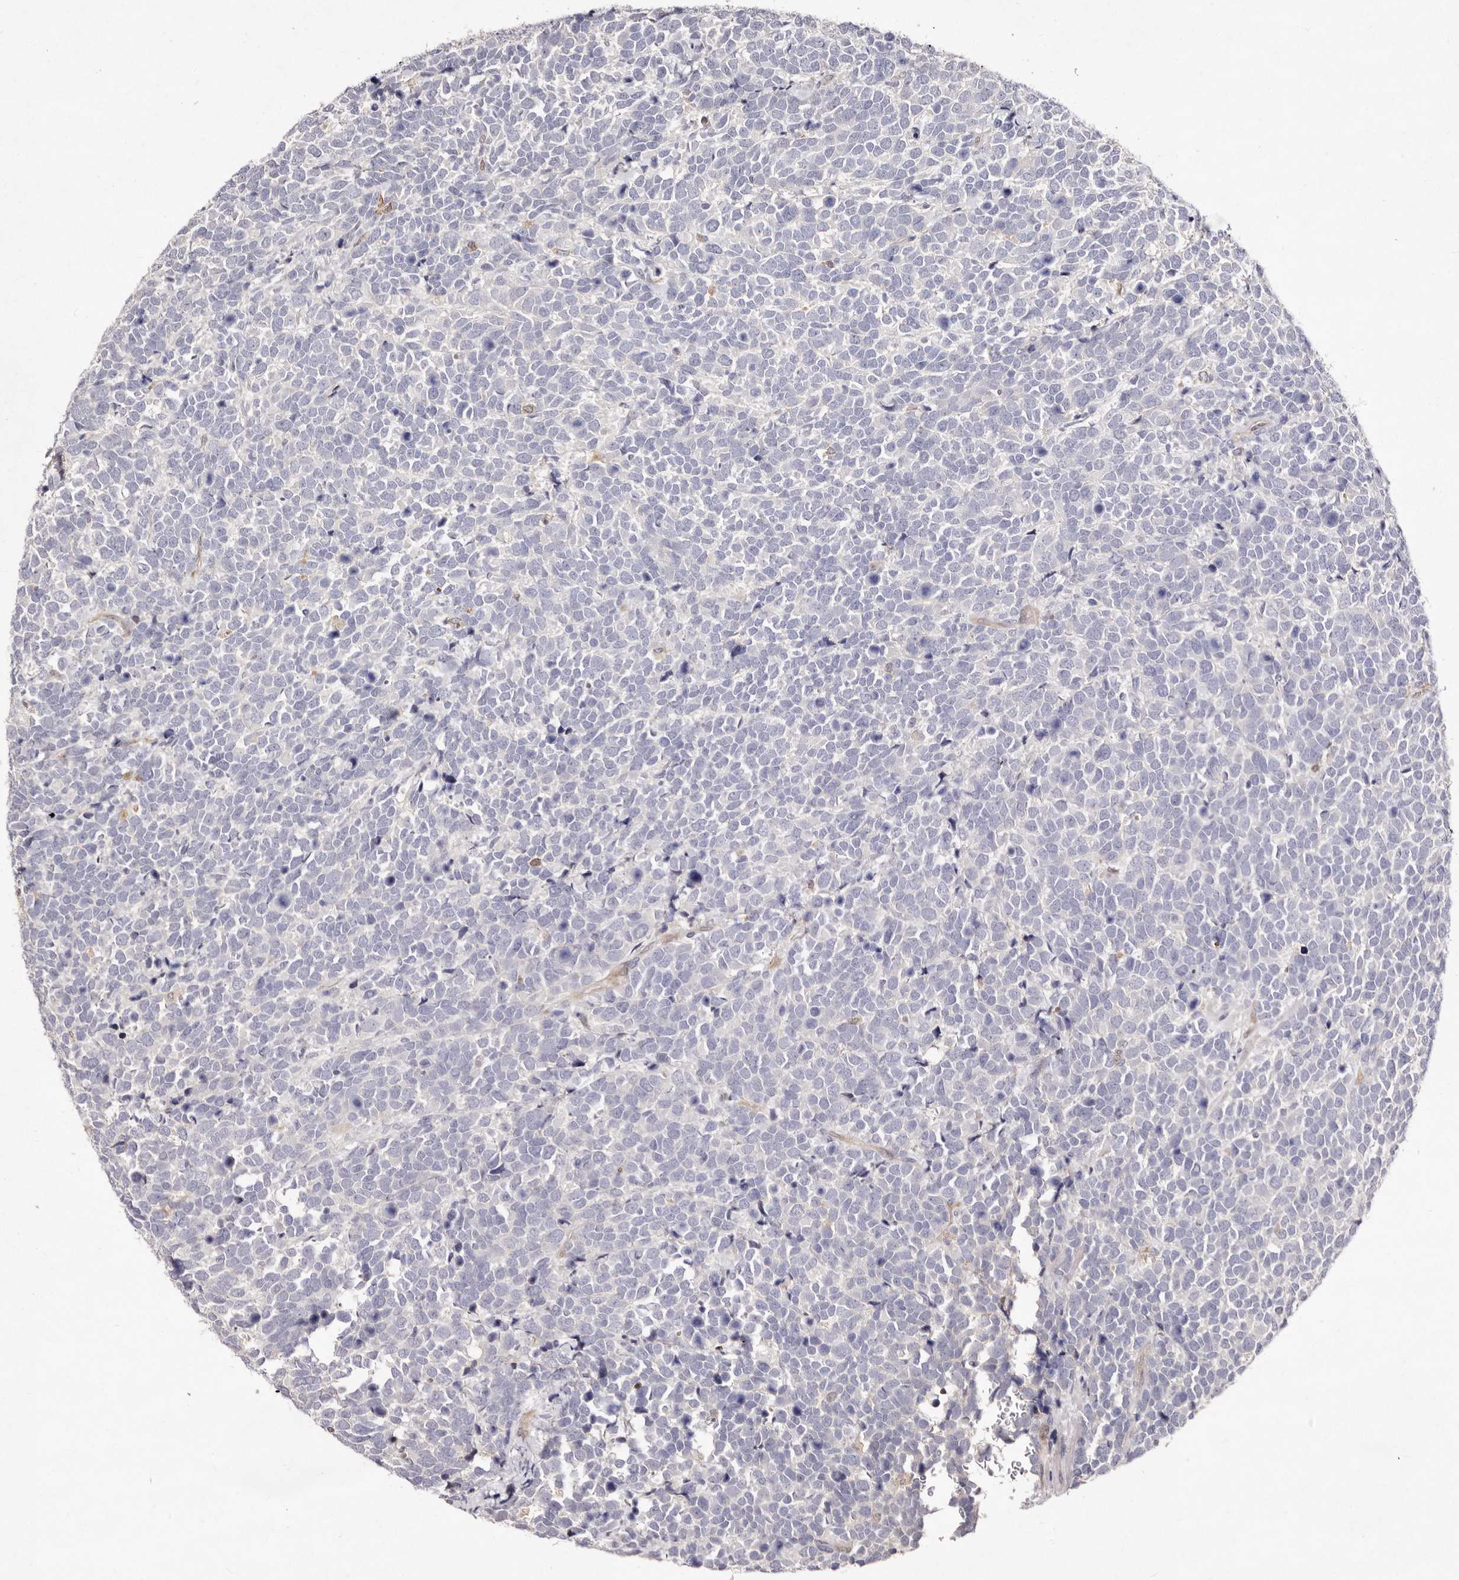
{"staining": {"intensity": "negative", "quantity": "none", "location": "none"}, "tissue": "urothelial cancer", "cell_type": "Tumor cells", "image_type": "cancer", "snomed": [{"axis": "morphology", "description": "Urothelial carcinoma, High grade"}, {"axis": "topography", "description": "Urinary bladder"}], "caption": "The histopathology image demonstrates no staining of tumor cells in high-grade urothelial carcinoma. Brightfield microscopy of IHC stained with DAB (3,3'-diaminobenzidine) (brown) and hematoxylin (blue), captured at high magnification.", "gene": "GIMAP4", "patient": {"sex": "female", "age": 82}}